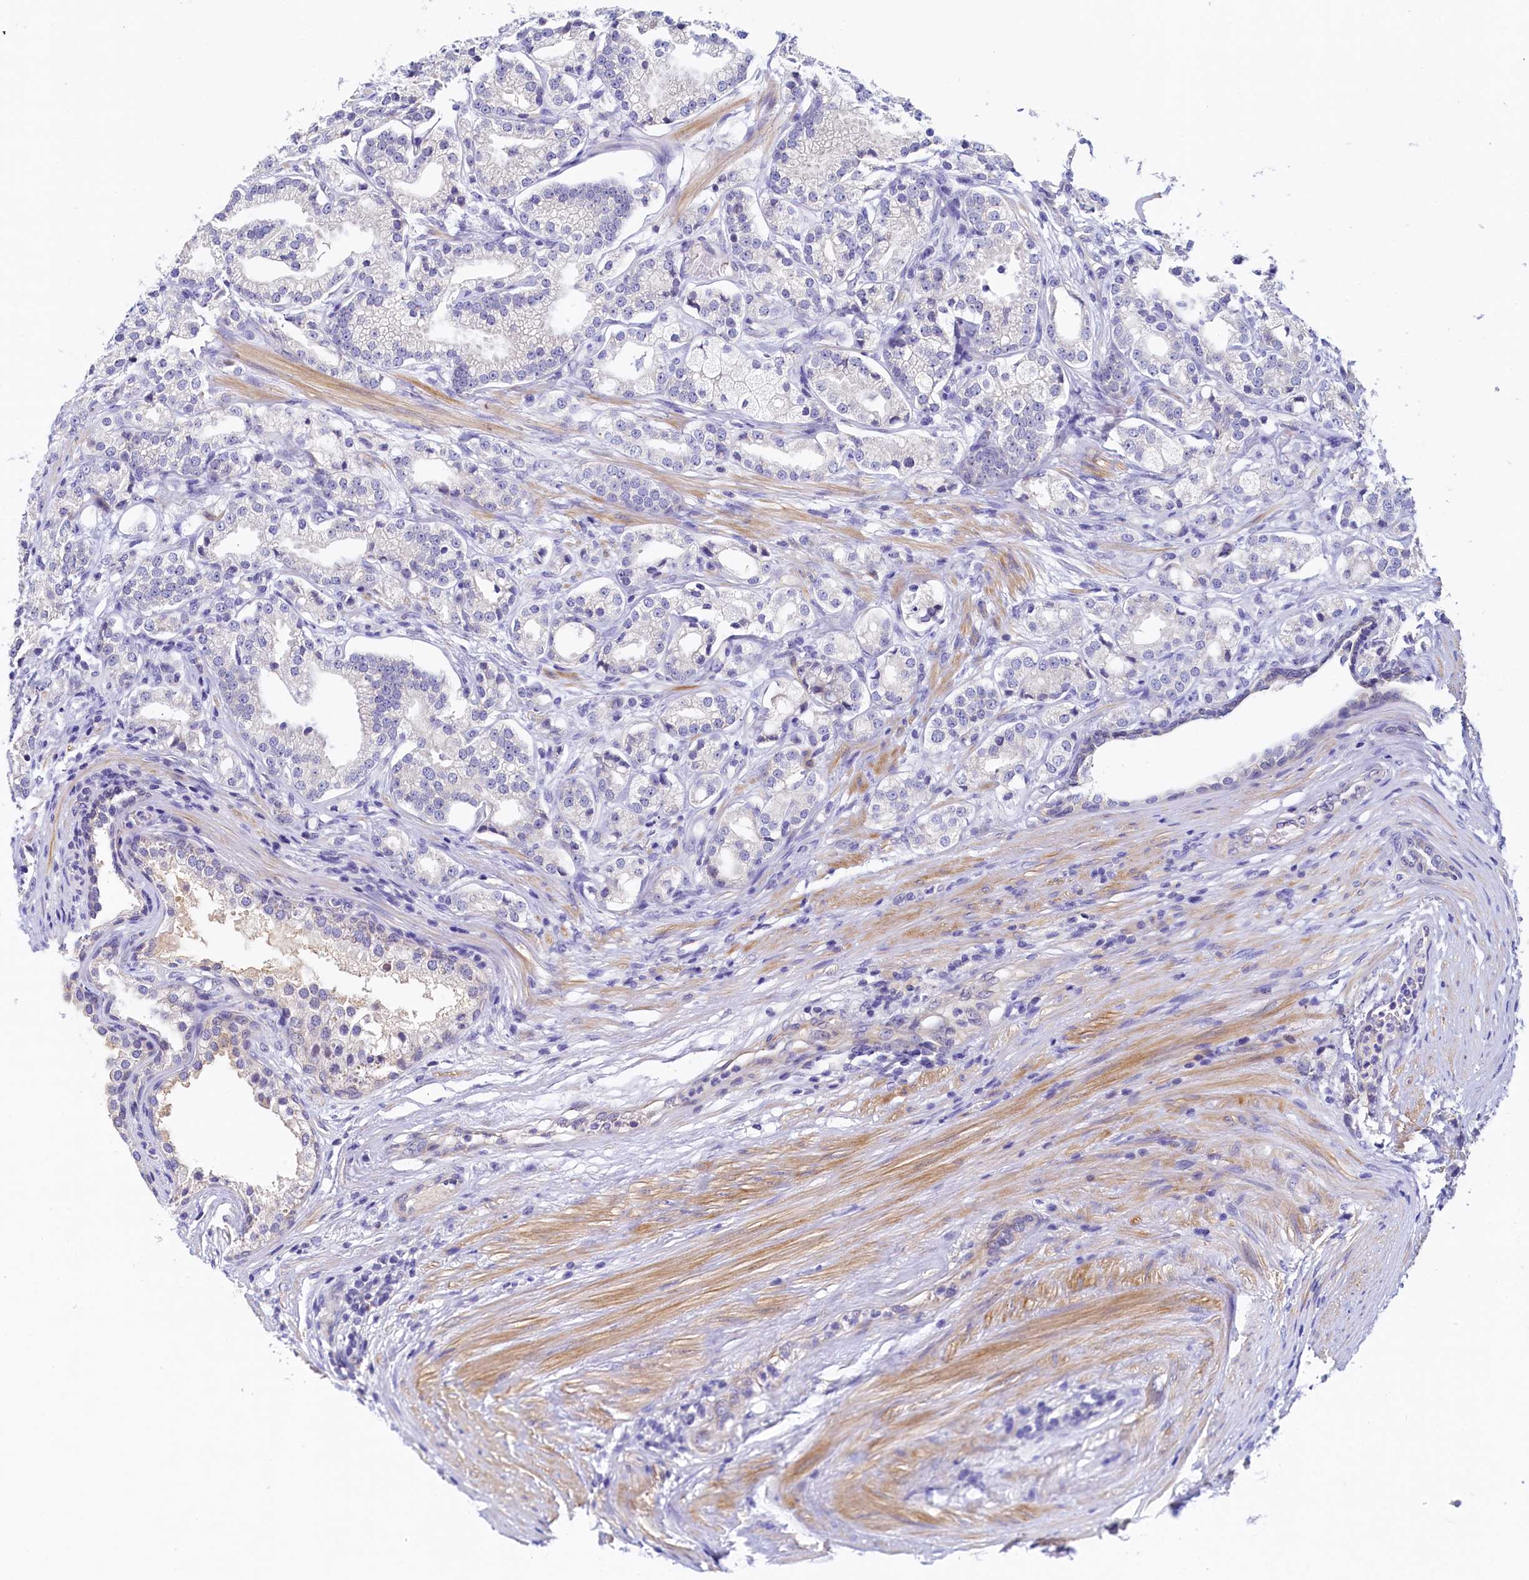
{"staining": {"intensity": "negative", "quantity": "none", "location": "none"}, "tissue": "prostate cancer", "cell_type": "Tumor cells", "image_type": "cancer", "snomed": [{"axis": "morphology", "description": "Adenocarcinoma, High grade"}, {"axis": "topography", "description": "Prostate"}], "caption": "Immunohistochemistry of human prostate high-grade adenocarcinoma displays no staining in tumor cells.", "gene": "DTD1", "patient": {"sex": "male", "age": 69}}